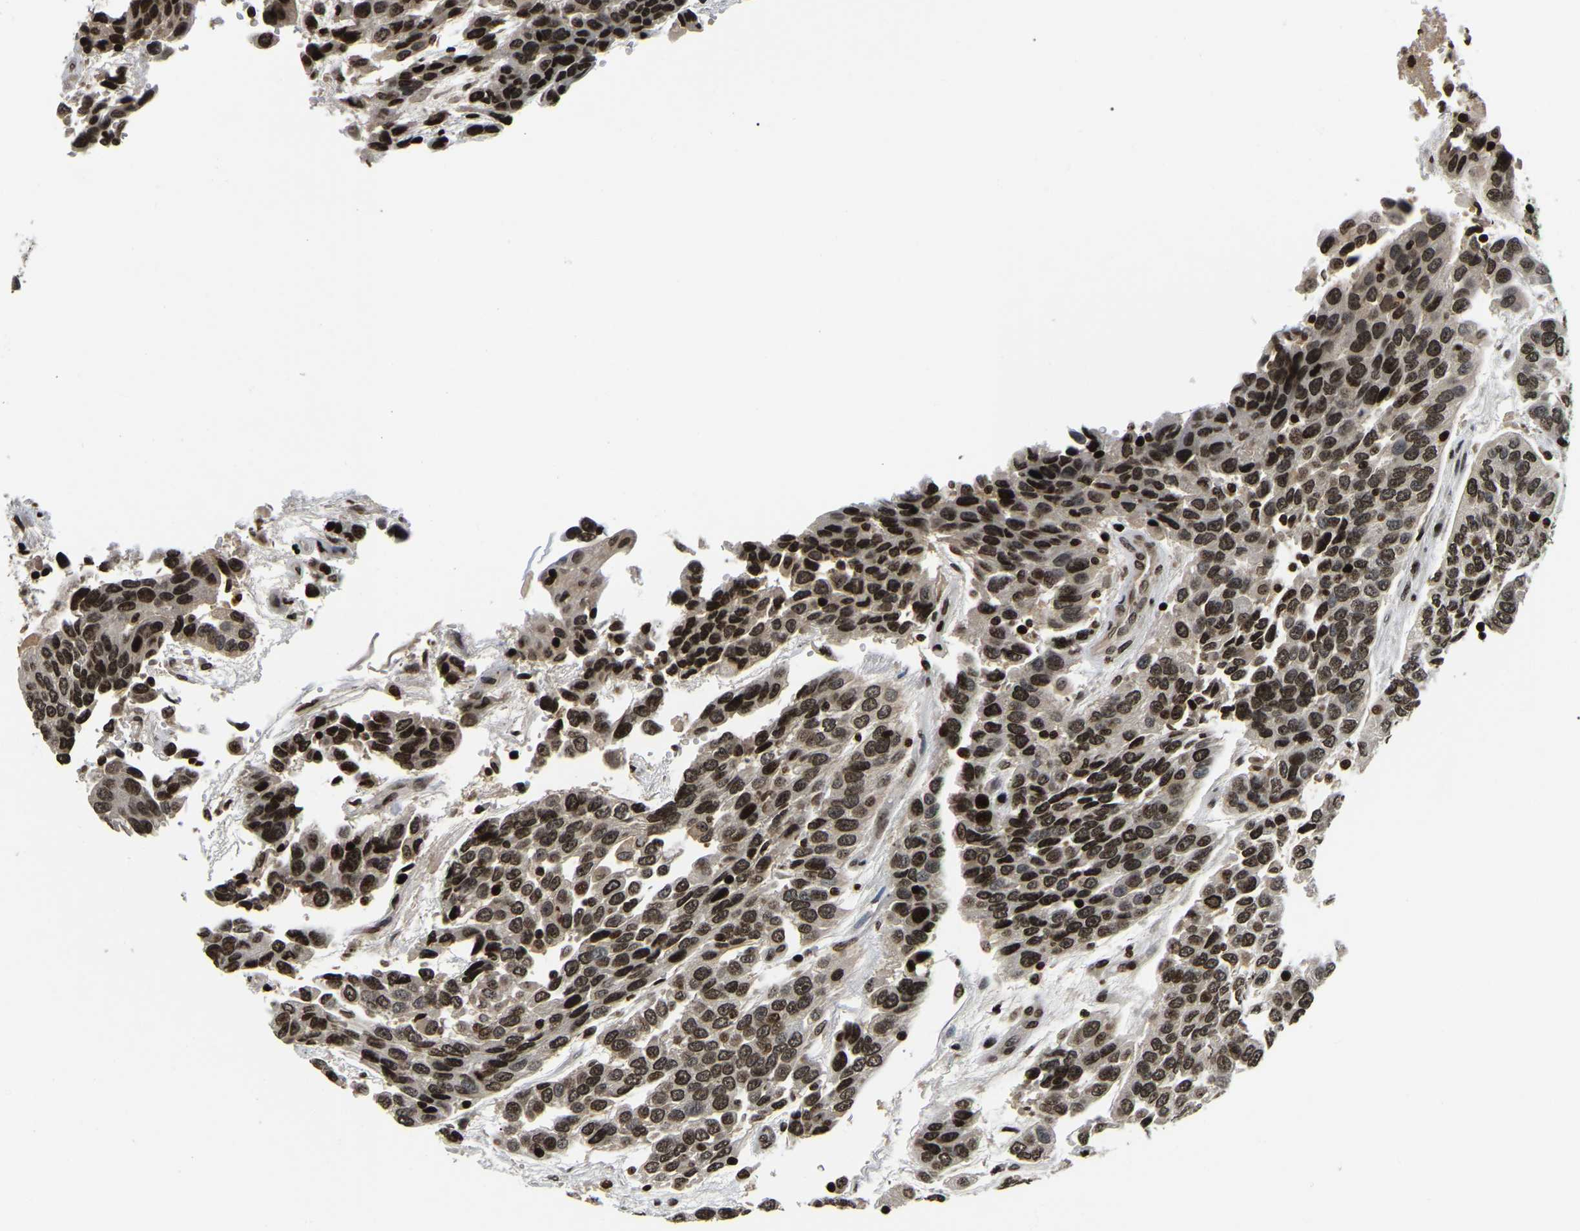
{"staining": {"intensity": "strong", "quantity": ">75%", "location": "nuclear"}, "tissue": "urothelial cancer", "cell_type": "Tumor cells", "image_type": "cancer", "snomed": [{"axis": "morphology", "description": "Urothelial carcinoma, High grade"}, {"axis": "topography", "description": "Urinary bladder"}], "caption": "Immunohistochemistry (DAB (3,3'-diaminobenzidine)) staining of human urothelial cancer reveals strong nuclear protein positivity in approximately >75% of tumor cells.", "gene": "LRRC61", "patient": {"sex": "female", "age": 80}}